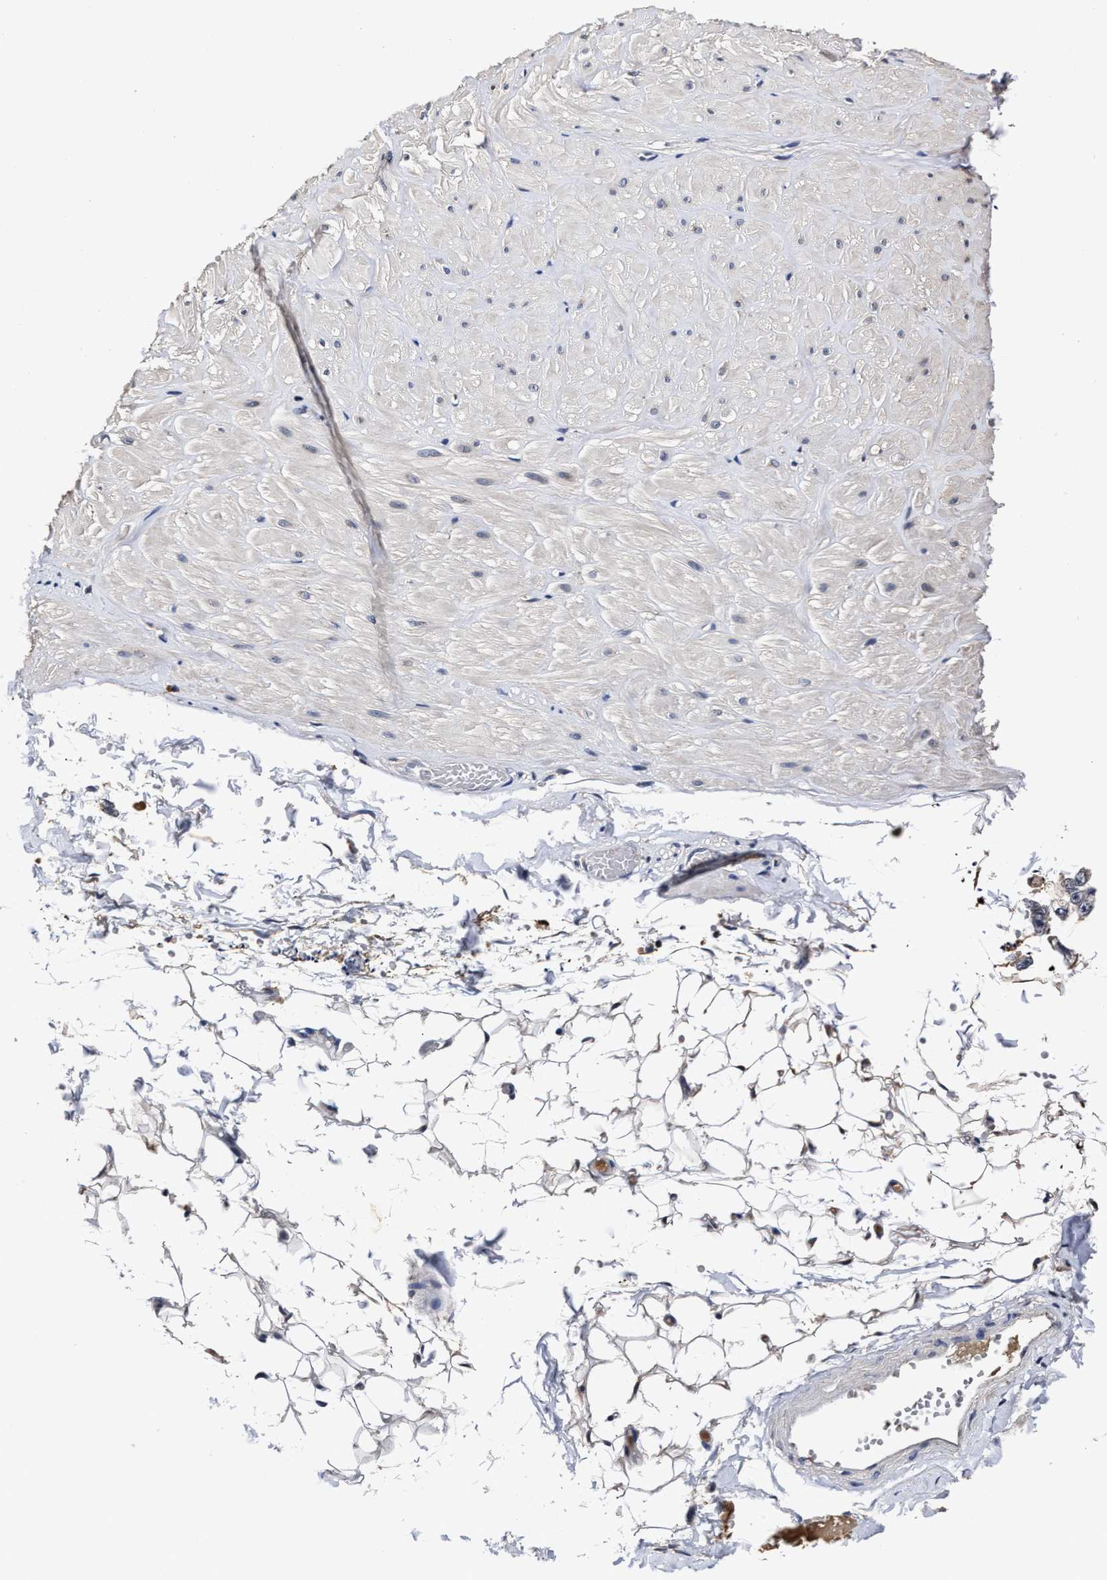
{"staining": {"intensity": "weak", "quantity": "25%-75%", "location": "cytoplasmic/membranous,nuclear"}, "tissue": "adipose tissue", "cell_type": "Adipocytes", "image_type": "normal", "snomed": [{"axis": "morphology", "description": "Normal tissue, NOS"}, {"axis": "topography", "description": "Adipose tissue"}, {"axis": "topography", "description": "Vascular tissue"}, {"axis": "topography", "description": "Peripheral nerve tissue"}], "caption": "IHC image of benign adipose tissue: human adipose tissue stained using immunohistochemistry demonstrates low levels of weak protein expression localized specifically in the cytoplasmic/membranous,nuclear of adipocytes, appearing as a cytoplasmic/membranous,nuclear brown color.", "gene": "SOCS5", "patient": {"sex": "male", "age": 25}}